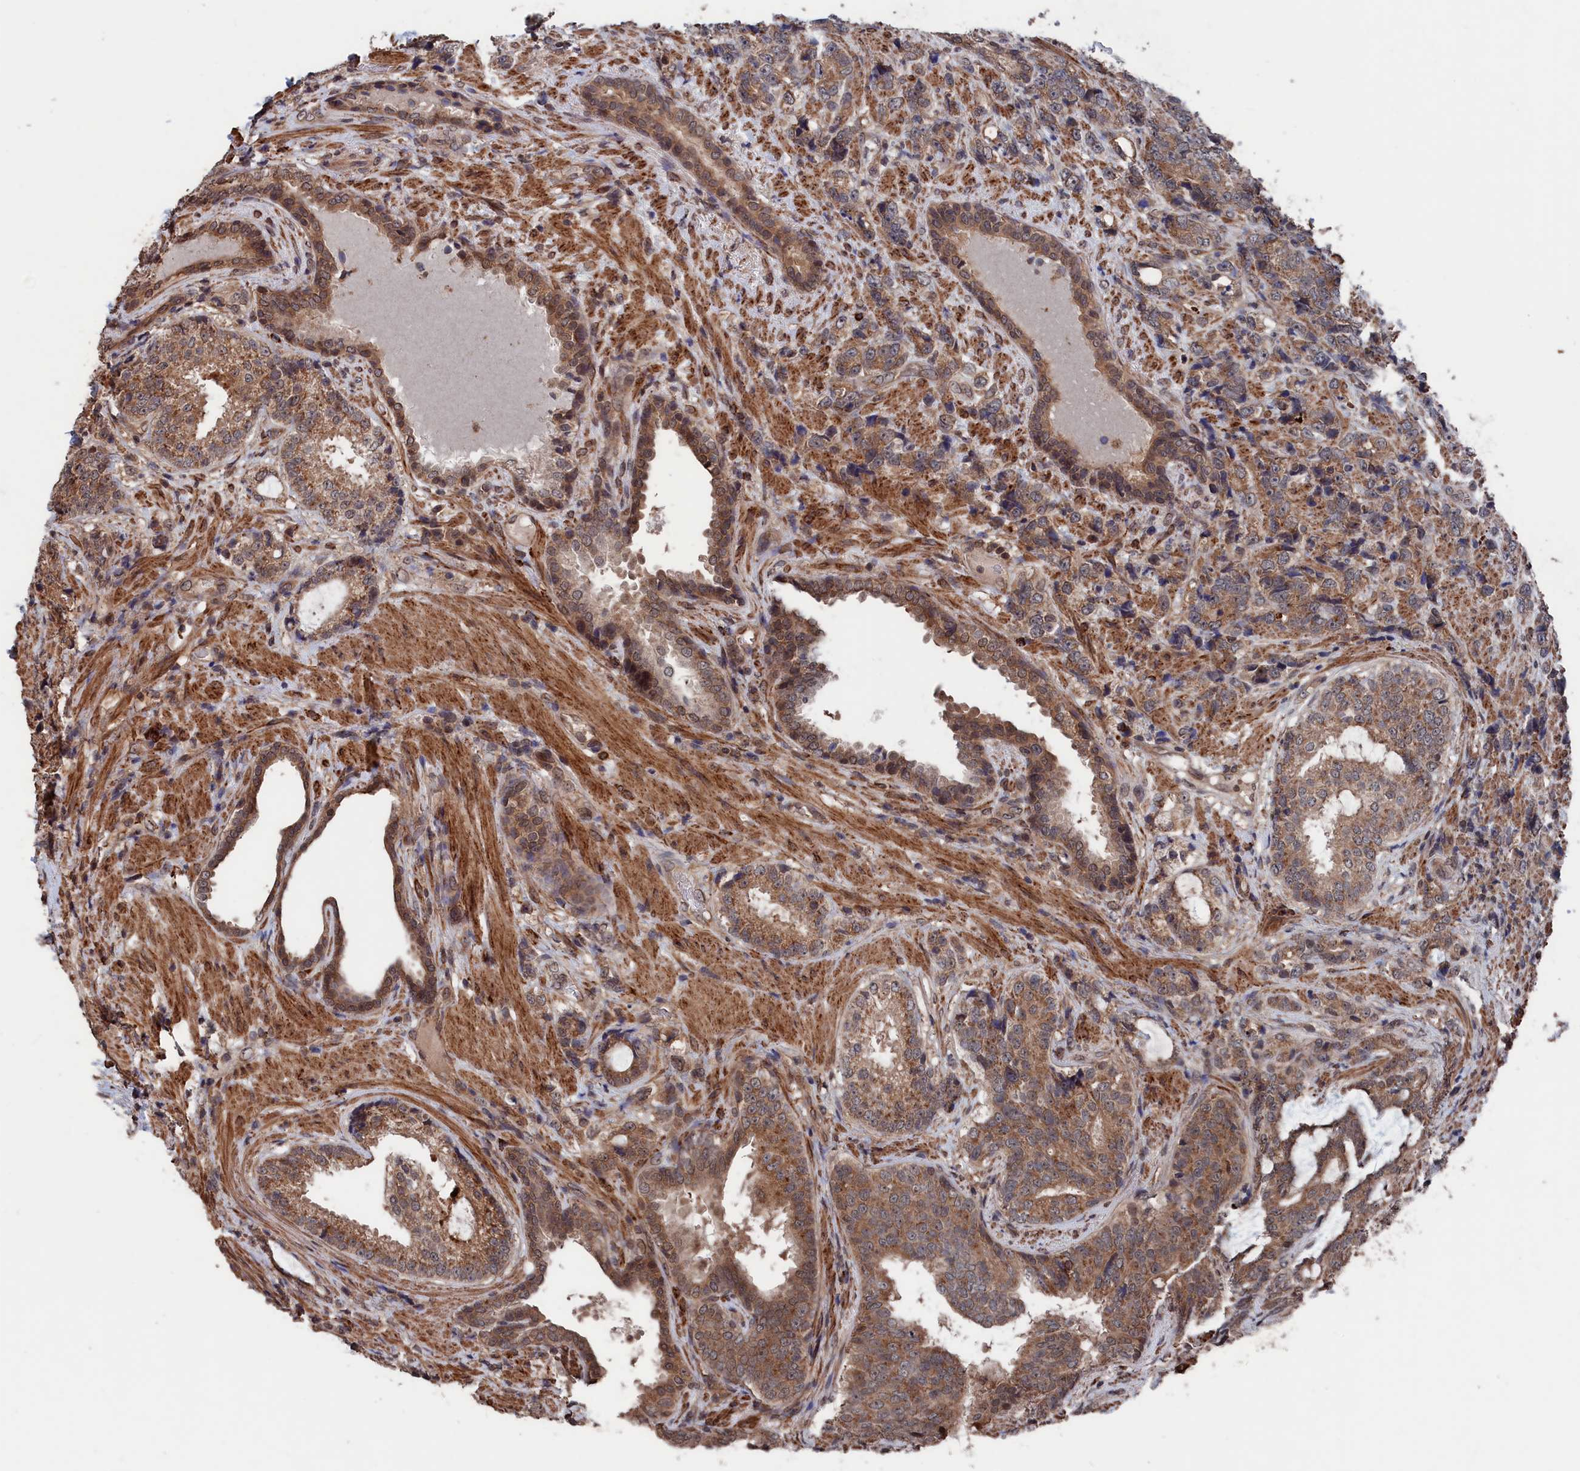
{"staining": {"intensity": "moderate", "quantity": ">75%", "location": "cytoplasmic/membranous"}, "tissue": "prostate cancer", "cell_type": "Tumor cells", "image_type": "cancer", "snomed": [{"axis": "morphology", "description": "Adenocarcinoma, High grade"}, {"axis": "topography", "description": "Prostate"}], "caption": "The micrograph displays a brown stain indicating the presence of a protein in the cytoplasmic/membranous of tumor cells in adenocarcinoma (high-grade) (prostate).", "gene": "PDE12", "patient": {"sex": "male", "age": 67}}